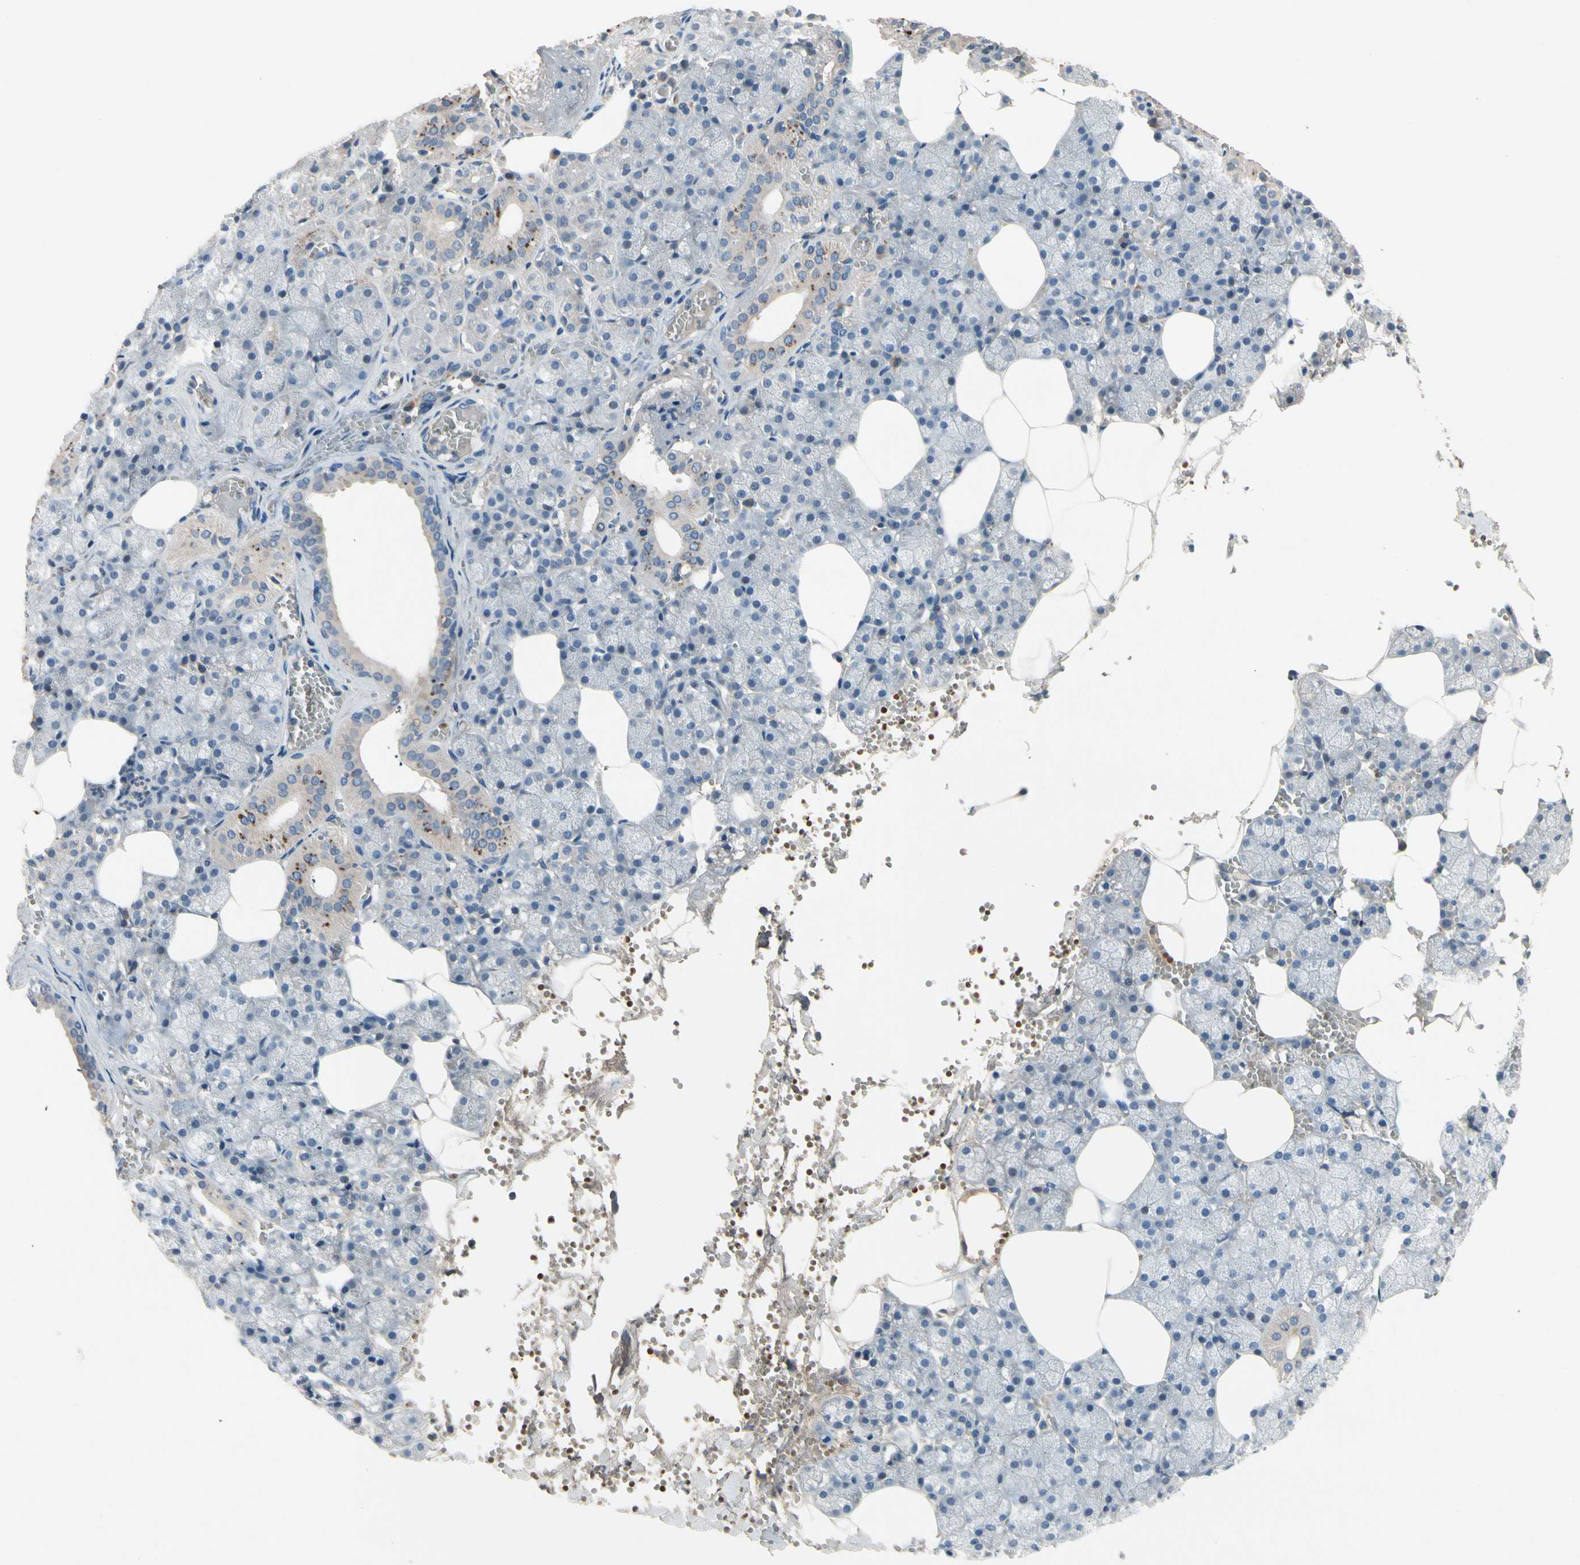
{"staining": {"intensity": "weak", "quantity": "<25%", "location": "cytoplasmic/membranous"}, "tissue": "salivary gland", "cell_type": "Glandular cells", "image_type": "normal", "snomed": [{"axis": "morphology", "description": "Normal tissue, NOS"}, {"axis": "topography", "description": "Salivary gland"}], "caption": "The histopathology image demonstrates no staining of glandular cells in benign salivary gland.", "gene": "IL1RL1", "patient": {"sex": "male", "age": 62}}